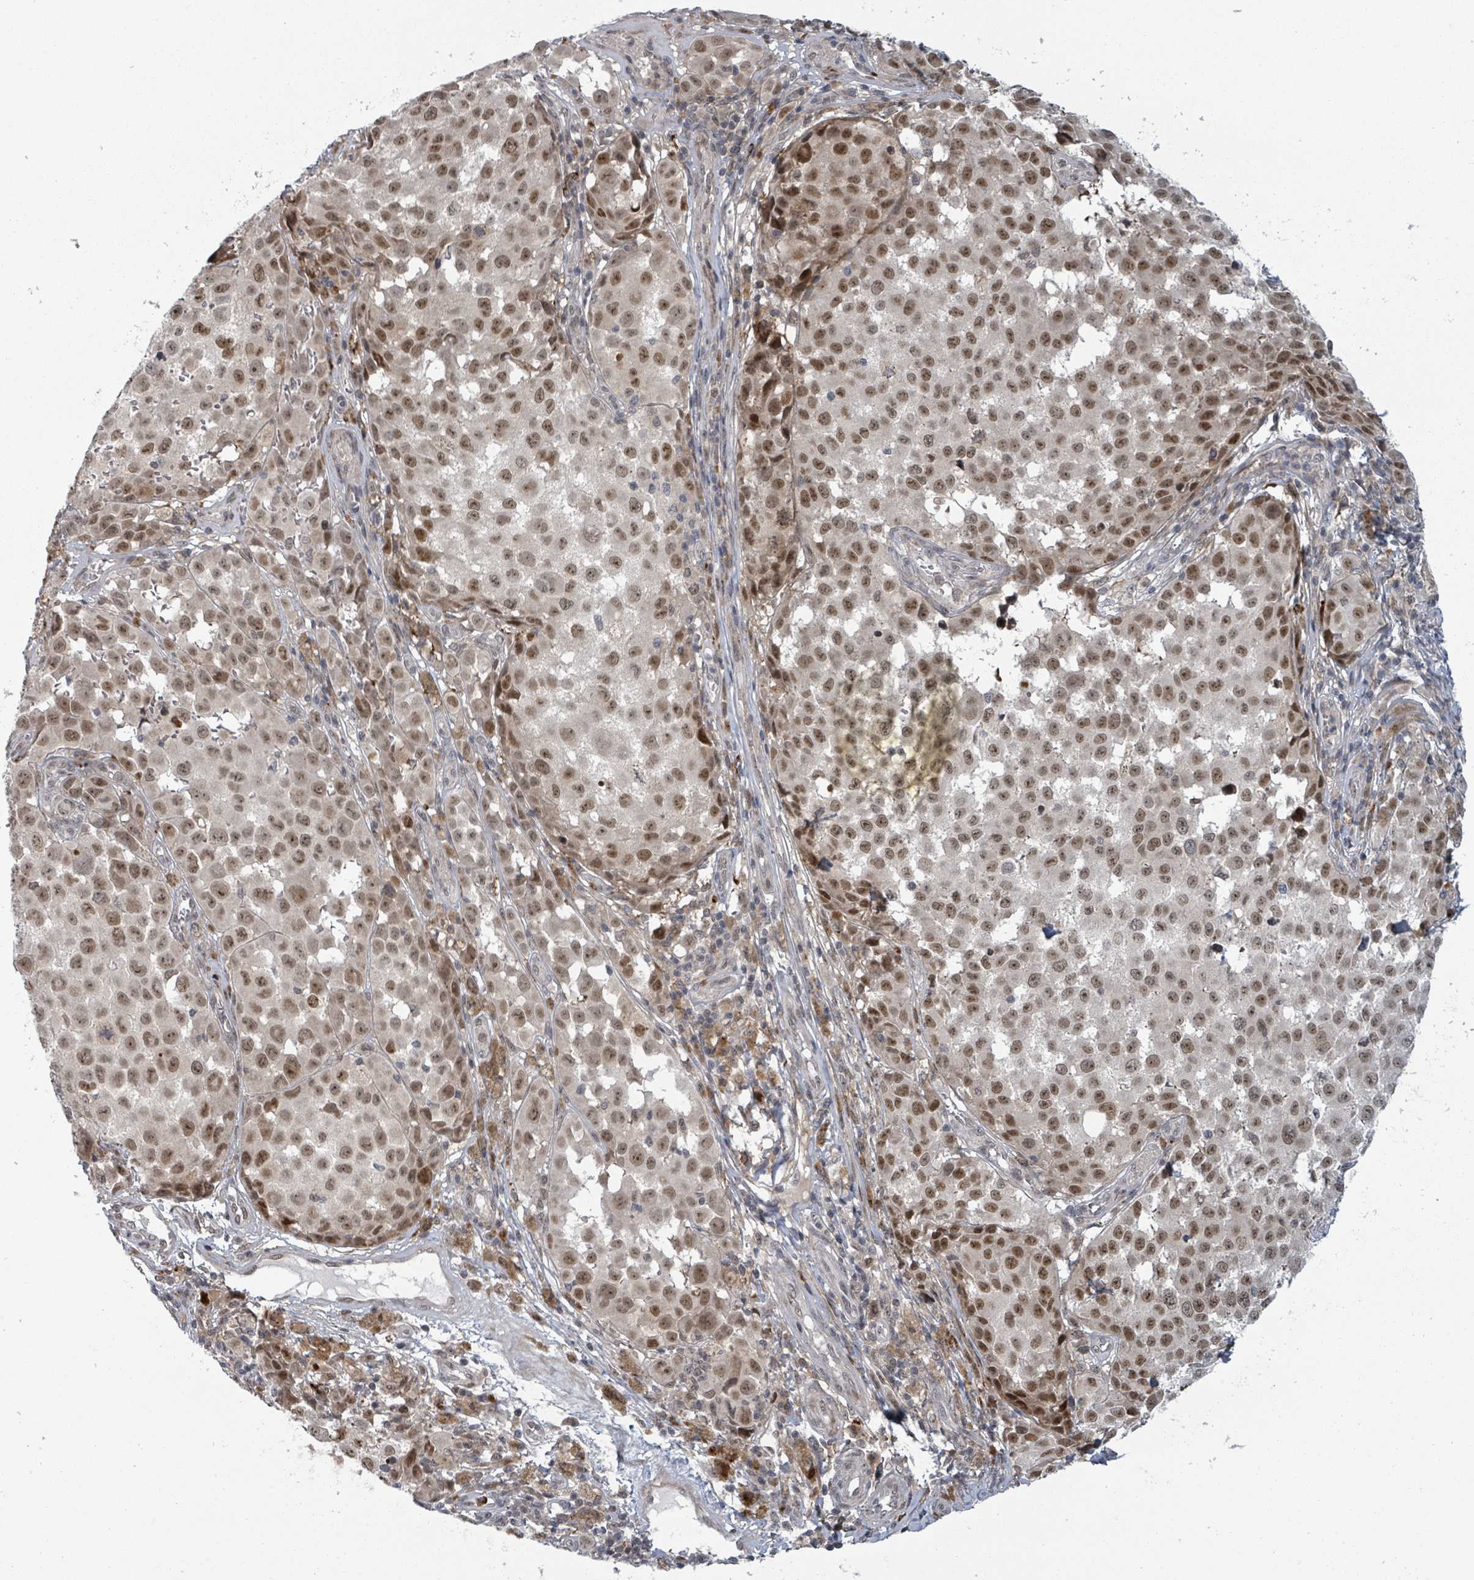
{"staining": {"intensity": "moderate", "quantity": ">75%", "location": "nuclear"}, "tissue": "melanoma", "cell_type": "Tumor cells", "image_type": "cancer", "snomed": [{"axis": "morphology", "description": "Malignant melanoma, NOS"}, {"axis": "topography", "description": "Skin"}], "caption": "Malignant melanoma tissue demonstrates moderate nuclear positivity in approximately >75% of tumor cells, visualized by immunohistochemistry.", "gene": "GTF3C1", "patient": {"sex": "male", "age": 64}}